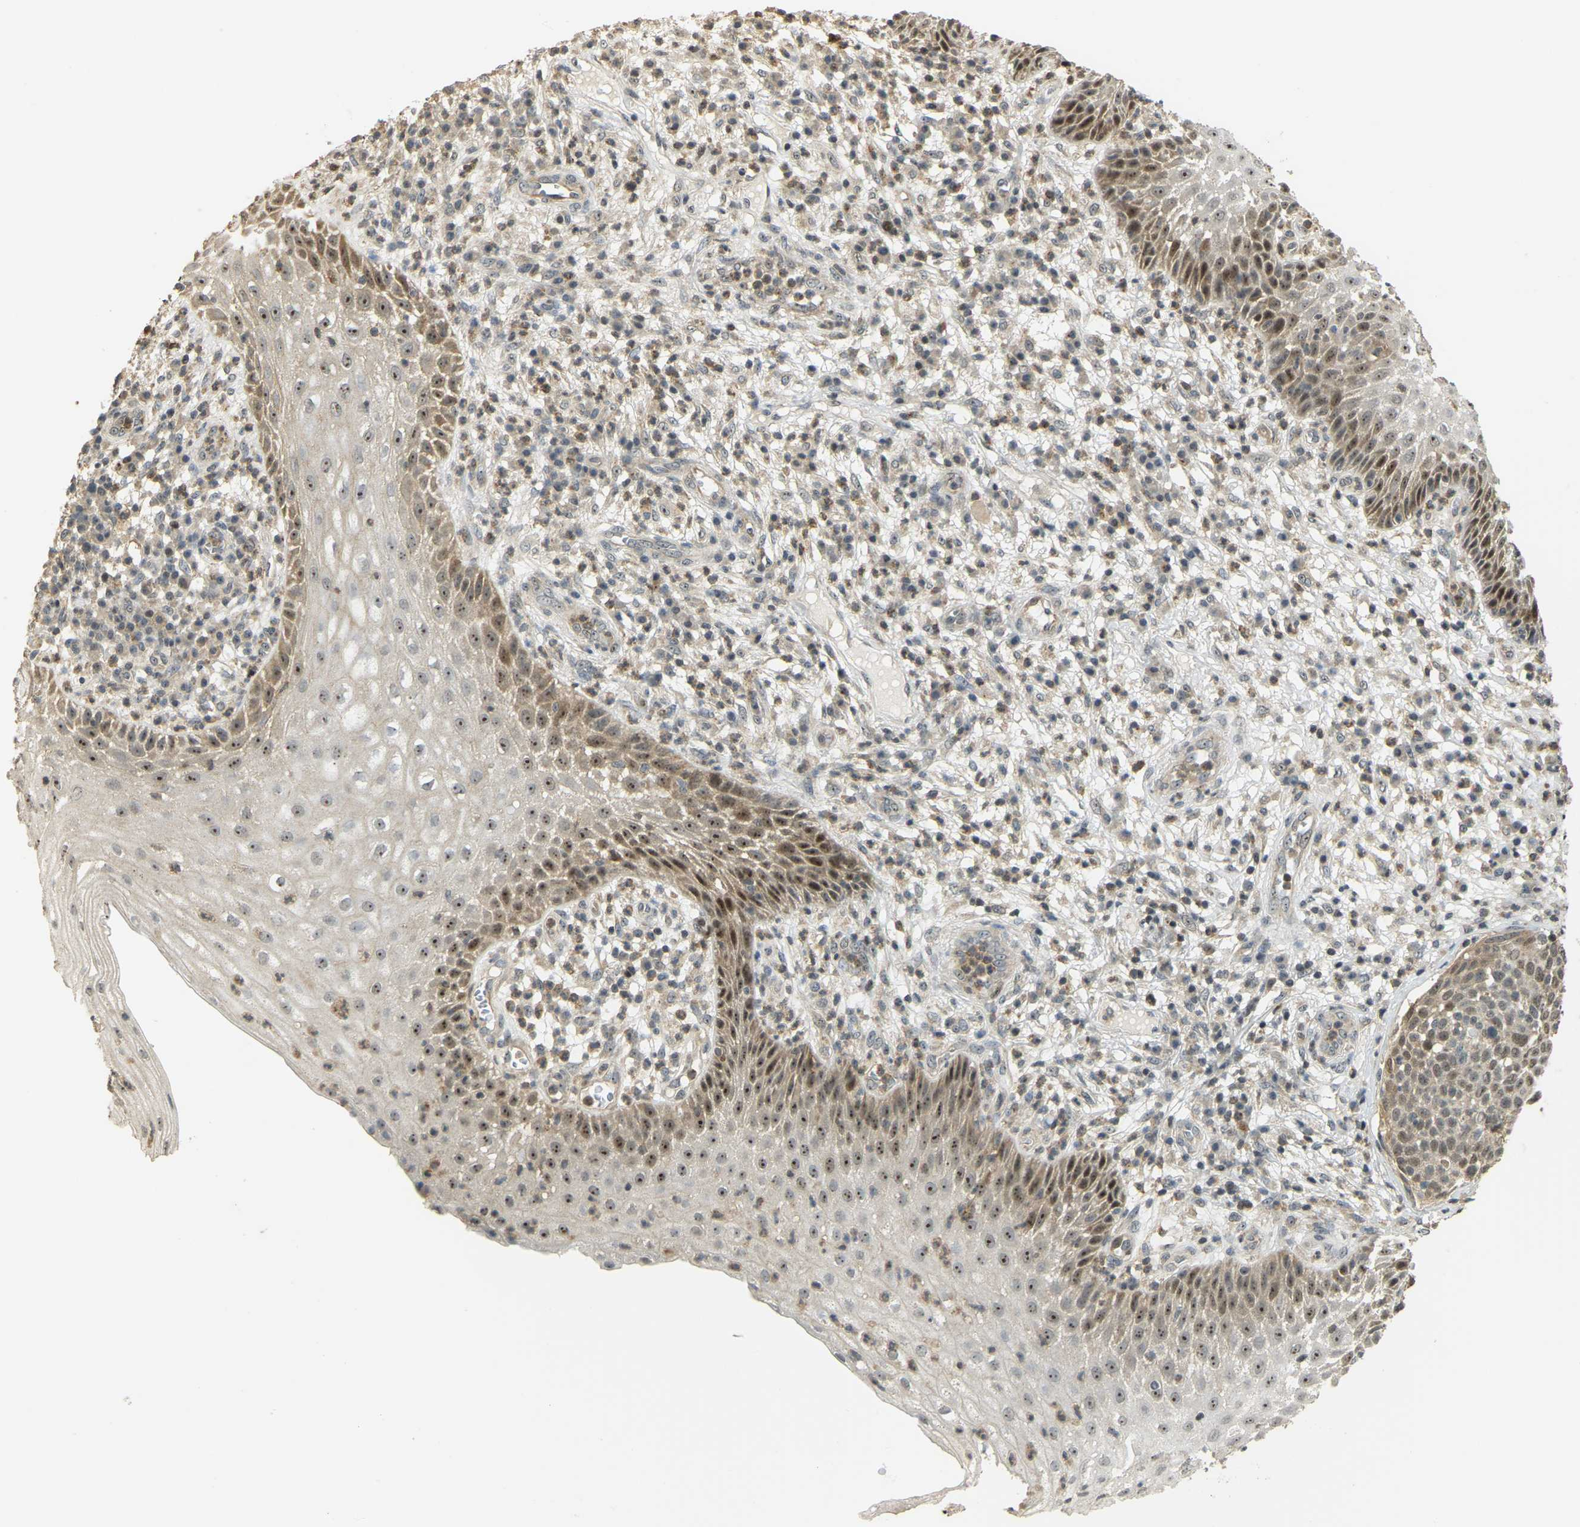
{"staining": {"intensity": "moderate", "quantity": ">75%", "location": "nuclear"}, "tissue": "cervical cancer", "cell_type": "Tumor cells", "image_type": "cancer", "snomed": [{"axis": "morphology", "description": "Squamous cell carcinoma, NOS"}, {"axis": "topography", "description": "Cervix"}], "caption": "An image of squamous cell carcinoma (cervical) stained for a protein demonstrates moderate nuclear brown staining in tumor cells.", "gene": "BRF2", "patient": {"sex": "female", "age": 34}}